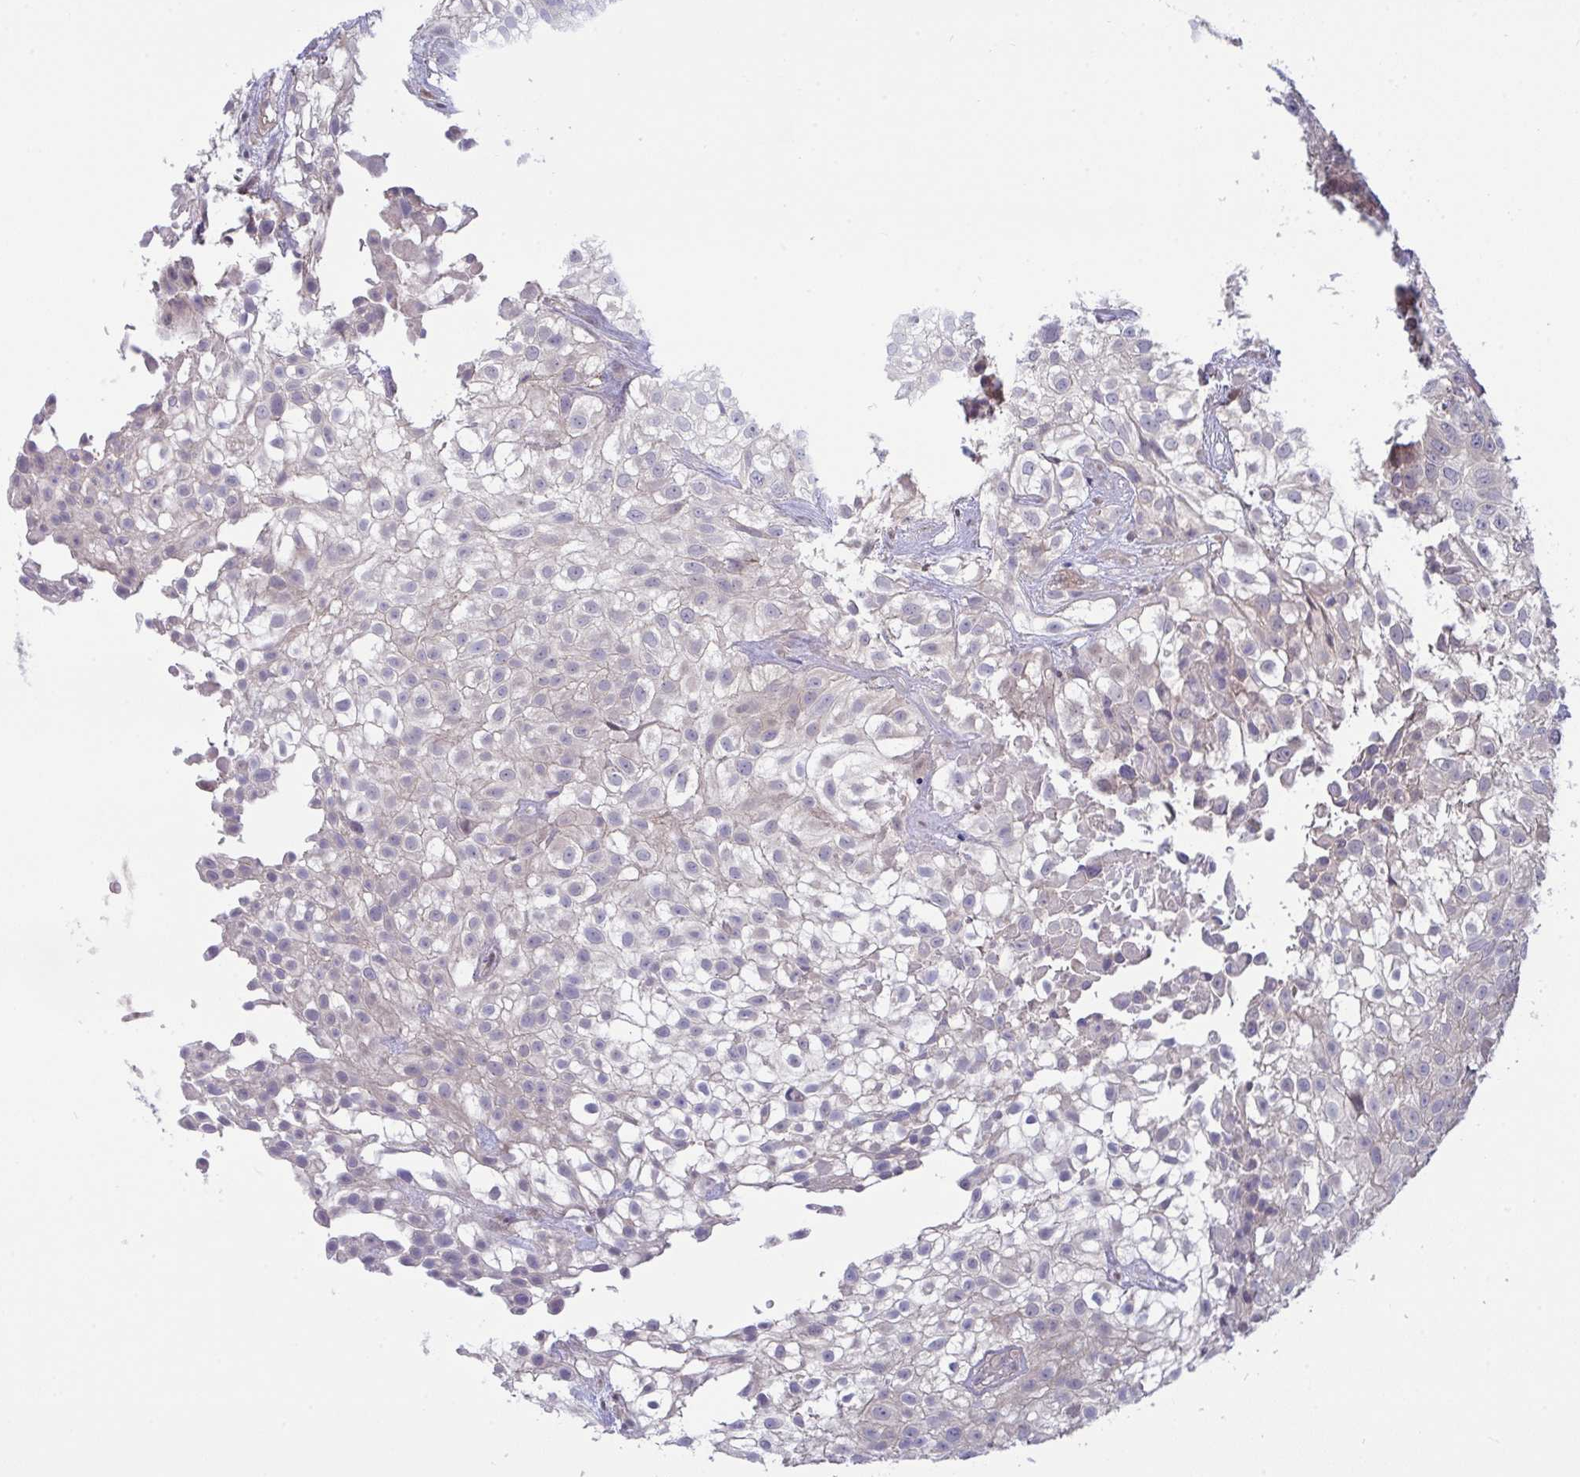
{"staining": {"intensity": "negative", "quantity": "none", "location": "none"}, "tissue": "urothelial cancer", "cell_type": "Tumor cells", "image_type": "cancer", "snomed": [{"axis": "morphology", "description": "Urothelial carcinoma, High grade"}, {"axis": "topography", "description": "Urinary bladder"}], "caption": "DAB (3,3'-diaminobenzidine) immunohistochemical staining of human urothelial cancer shows no significant positivity in tumor cells. (DAB immunohistochemistry (IHC) visualized using brightfield microscopy, high magnification).", "gene": "L3HYPDH", "patient": {"sex": "male", "age": 56}}